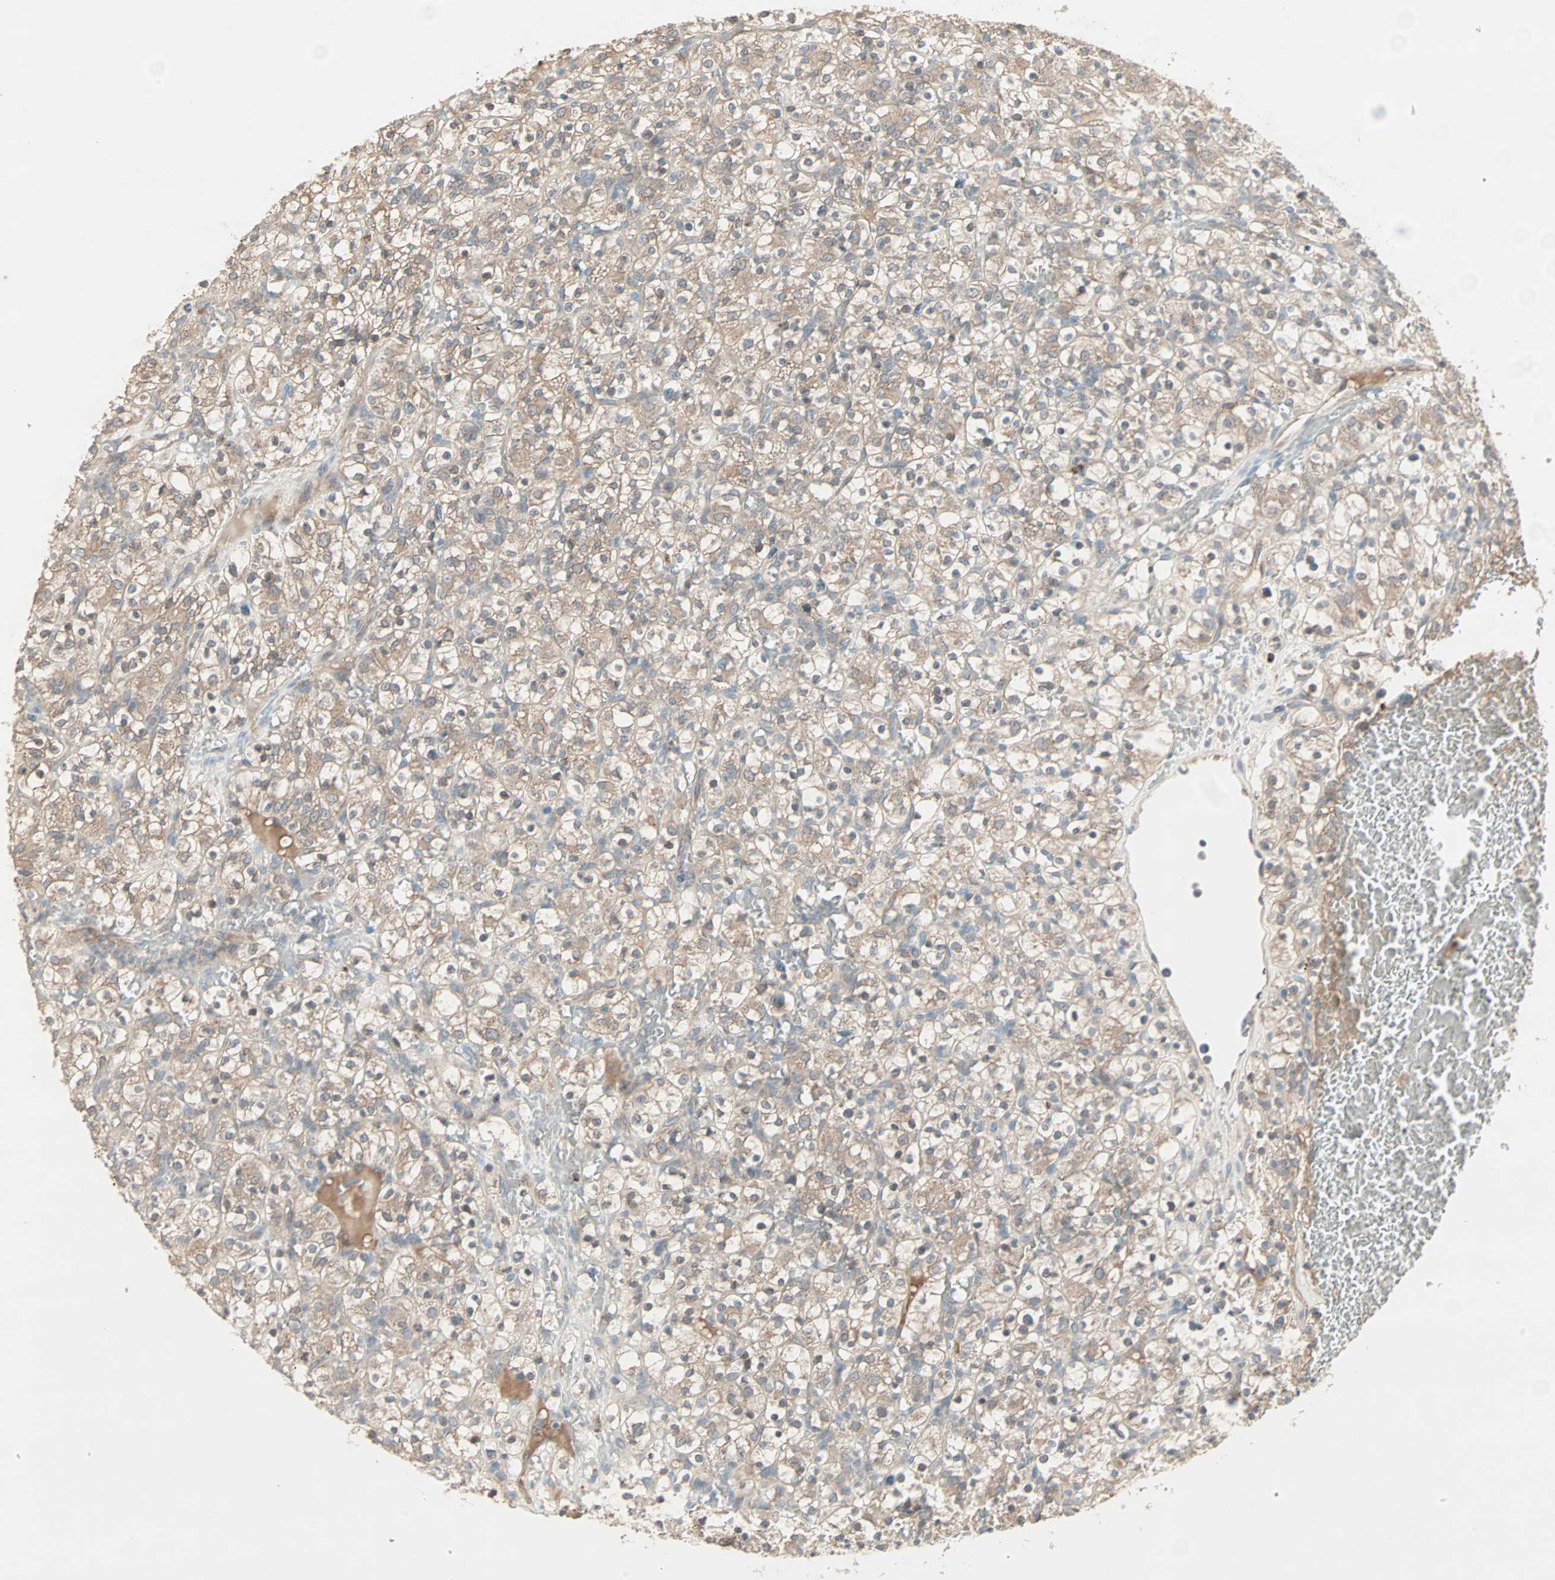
{"staining": {"intensity": "negative", "quantity": "none", "location": "none"}, "tissue": "renal cancer", "cell_type": "Tumor cells", "image_type": "cancer", "snomed": [{"axis": "morphology", "description": "Normal tissue, NOS"}, {"axis": "morphology", "description": "Adenocarcinoma, NOS"}, {"axis": "topography", "description": "Kidney"}], "caption": "A high-resolution histopathology image shows immunohistochemistry staining of renal adenocarcinoma, which reveals no significant staining in tumor cells.", "gene": "JMJD7-PLA2G4B", "patient": {"sex": "female", "age": 72}}